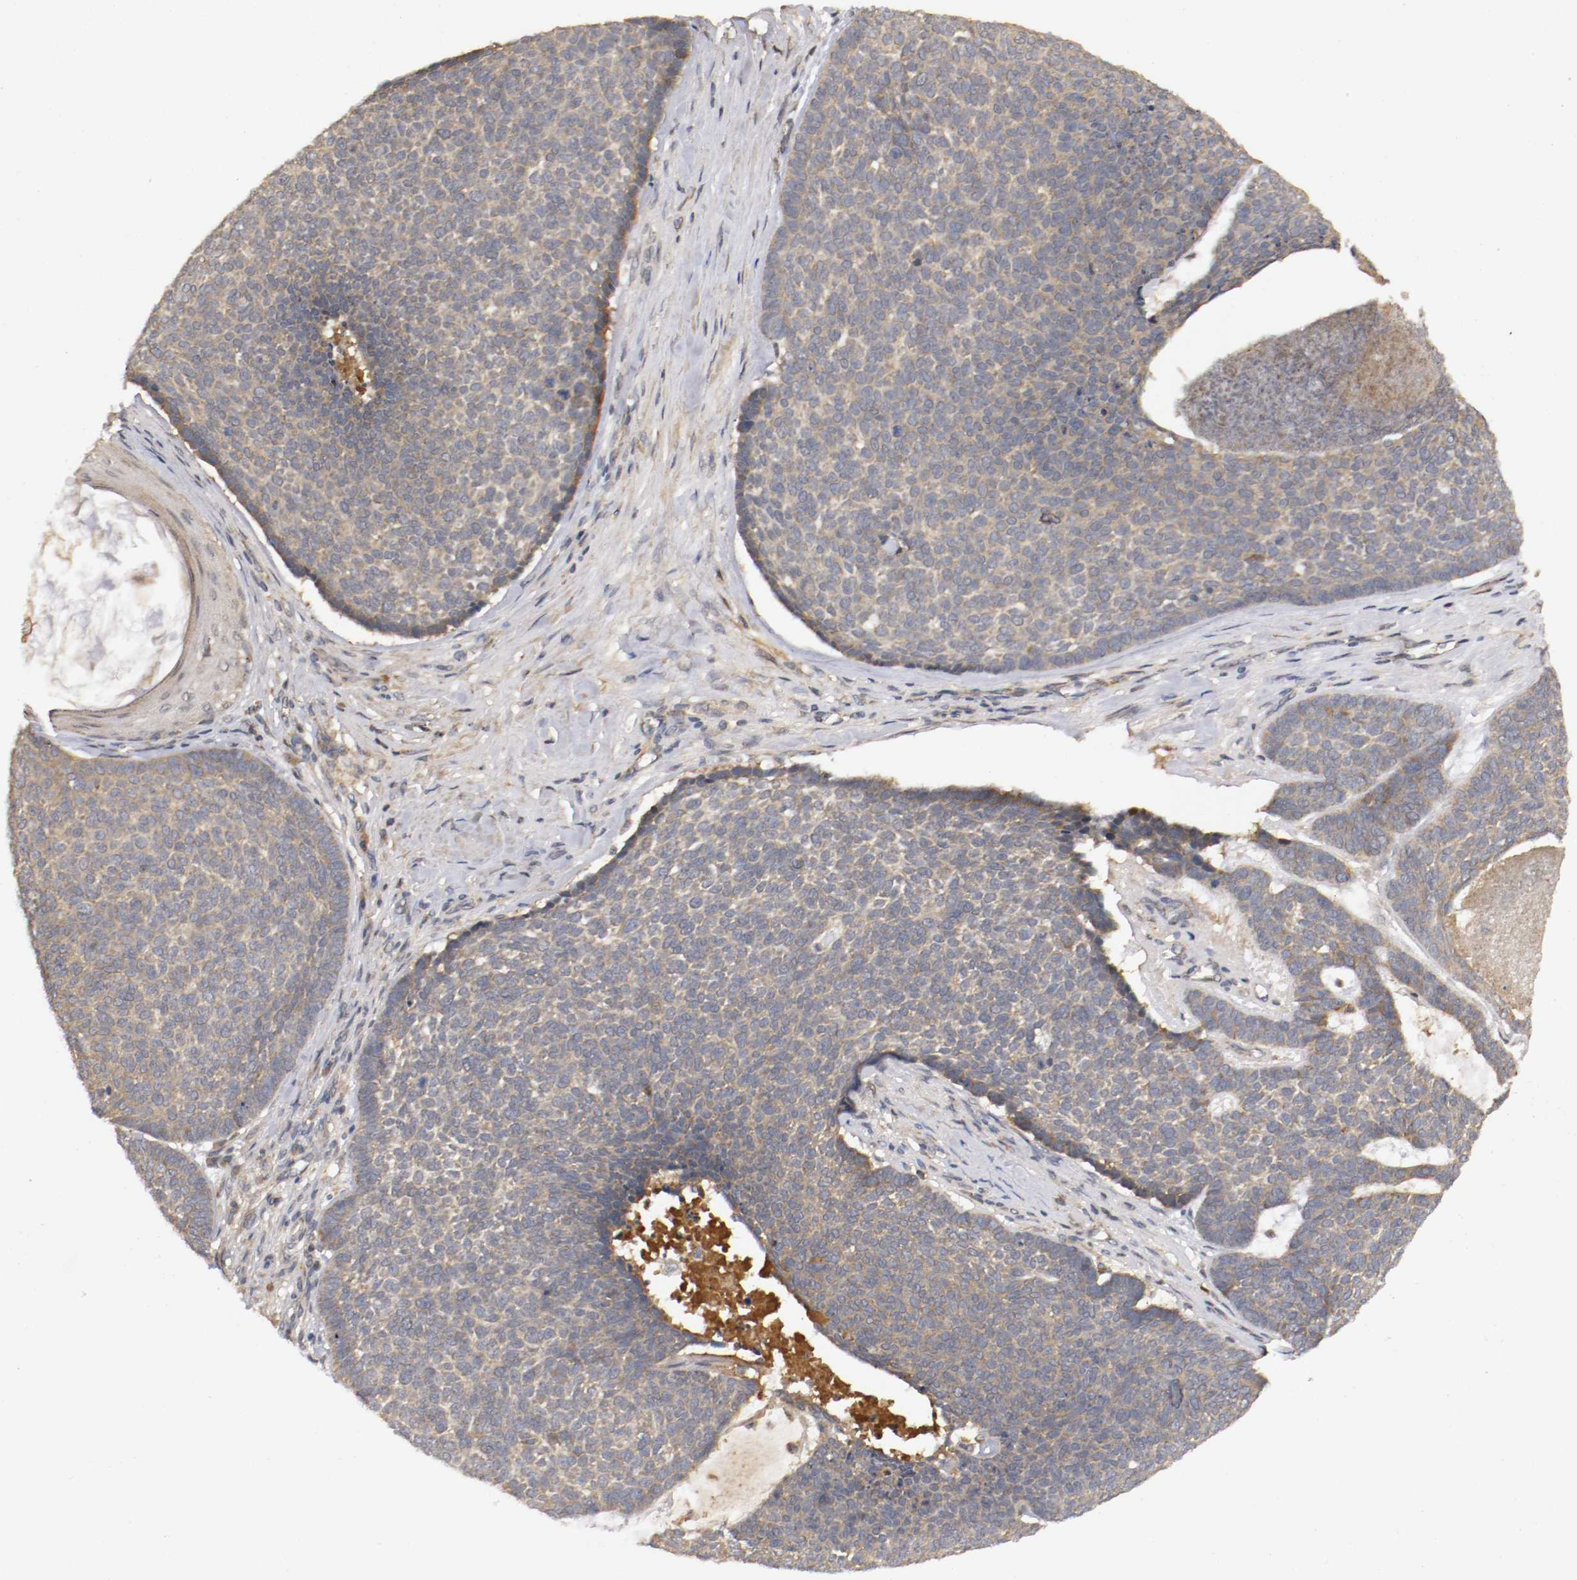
{"staining": {"intensity": "weak", "quantity": ">75%", "location": "cytoplasmic/membranous"}, "tissue": "skin cancer", "cell_type": "Tumor cells", "image_type": "cancer", "snomed": [{"axis": "morphology", "description": "Basal cell carcinoma"}, {"axis": "topography", "description": "Skin"}], "caption": "Basal cell carcinoma (skin) stained with DAB IHC reveals low levels of weak cytoplasmic/membranous staining in approximately >75% of tumor cells. The protein of interest is shown in brown color, while the nuclei are stained blue.", "gene": "TNFRSF1B", "patient": {"sex": "male", "age": 84}}